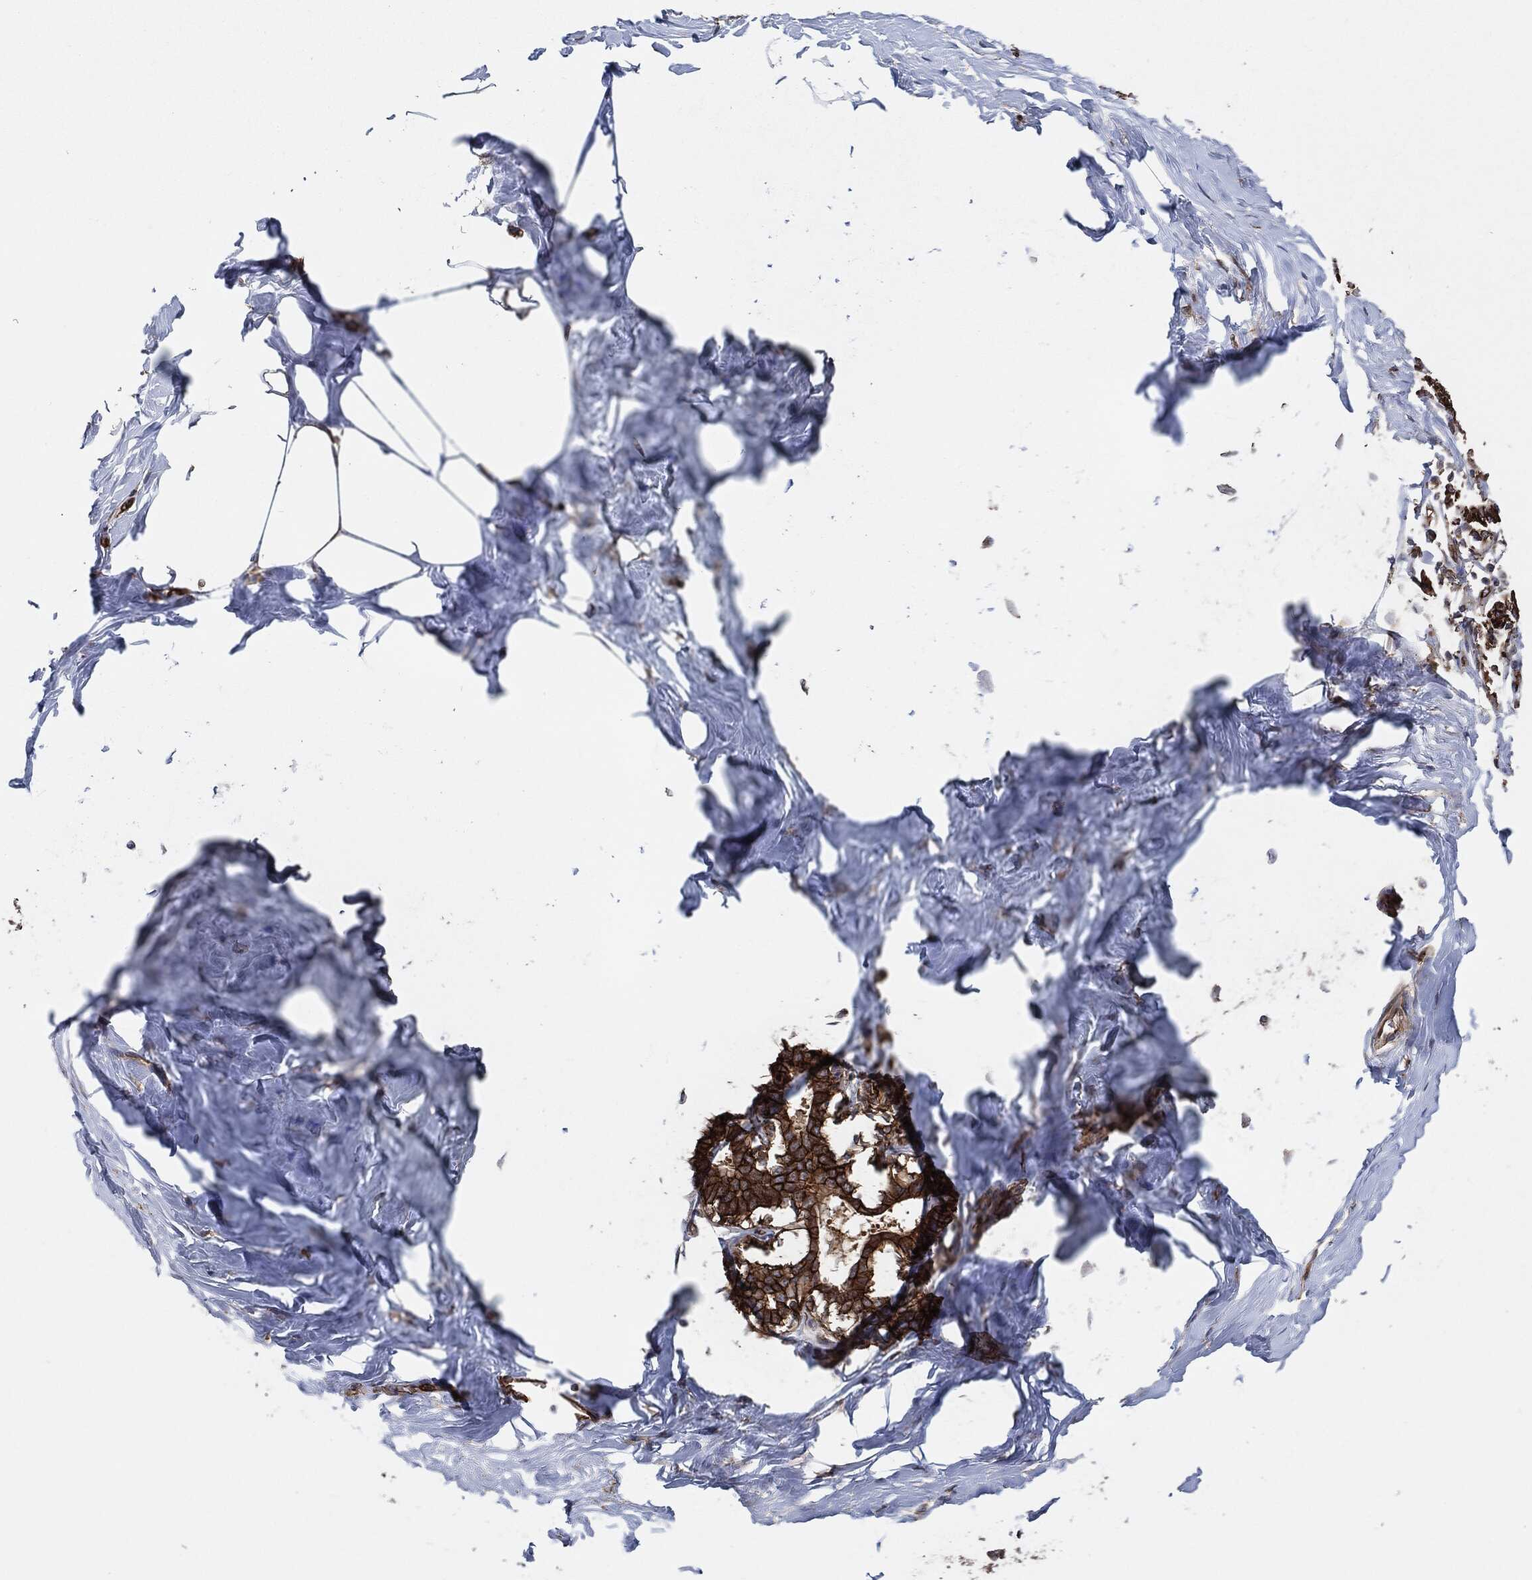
{"staining": {"intensity": "negative", "quantity": "none", "location": "none"}, "tissue": "breast", "cell_type": "Adipocytes", "image_type": "normal", "snomed": [{"axis": "morphology", "description": "Normal tissue, NOS"}, {"axis": "morphology", "description": "Lobular carcinoma, in situ"}, {"axis": "topography", "description": "Breast"}], "caption": "Histopathology image shows no protein staining in adipocytes of benign breast. The staining is performed using DAB (3,3'-diaminobenzidine) brown chromogen with nuclei counter-stained in using hematoxylin.", "gene": "CTNNA1", "patient": {"sex": "female", "age": 35}}